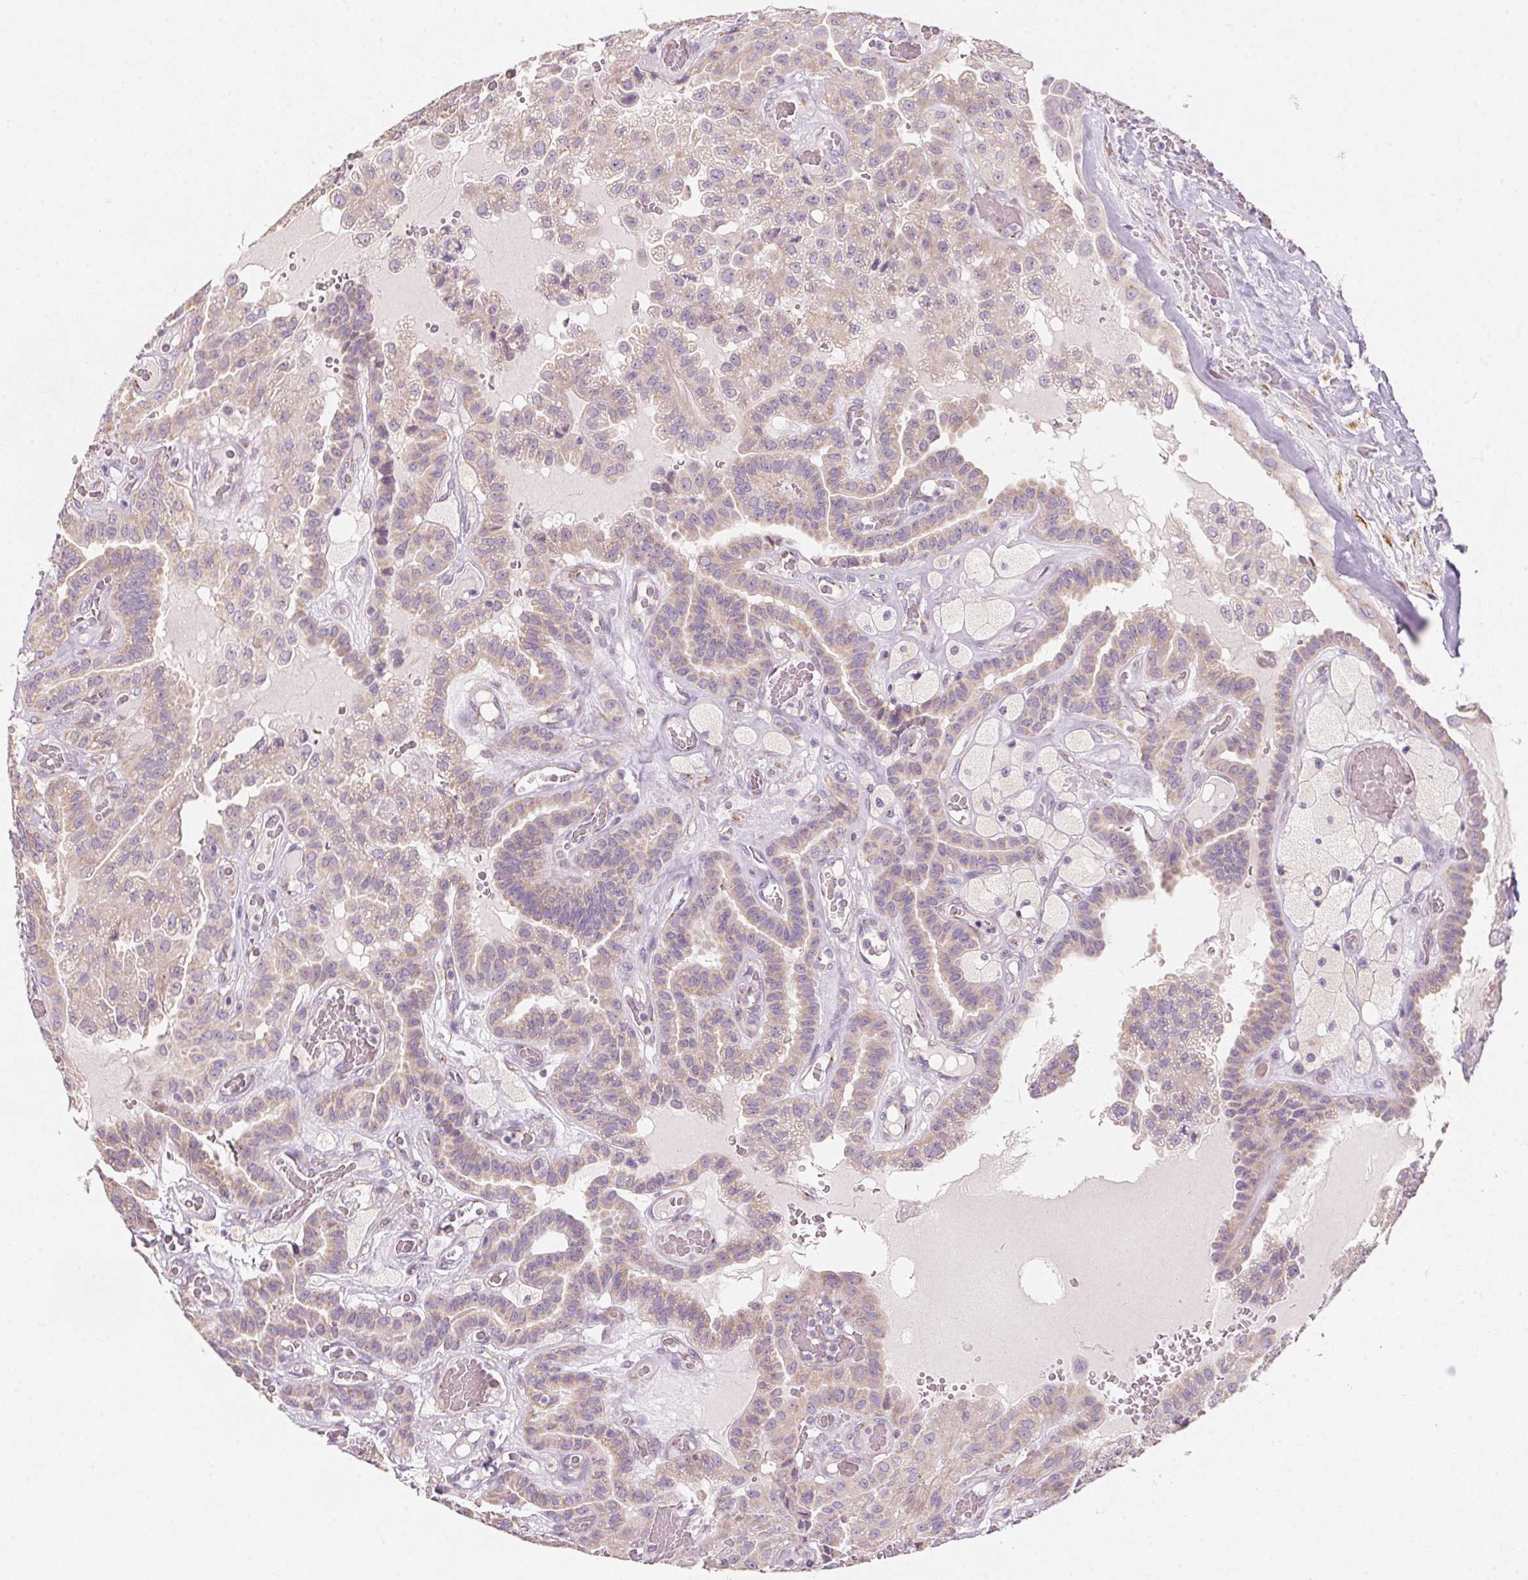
{"staining": {"intensity": "weak", "quantity": ">75%", "location": "cytoplasmic/membranous"}, "tissue": "thyroid cancer", "cell_type": "Tumor cells", "image_type": "cancer", "snomed": [{"axis": "morphology", "description": "Papillary adenocarcinoma, NOS"}, {"axis": "morphology", "description": "Papillary adenoma metastatic"}, {"axis": "topography", "description": "Thyroid gland"}], "caption": "Immunohistochemistry (IHC) micrograph of thyroid papillary adenoma metastatic stained for a protein (brown), which reveals low levels of weak cytoplasmic/membranous staining in about >75% of tumor cells.", "gene": "DRAM2", "patient": {"sex": "male", "age": 87}}